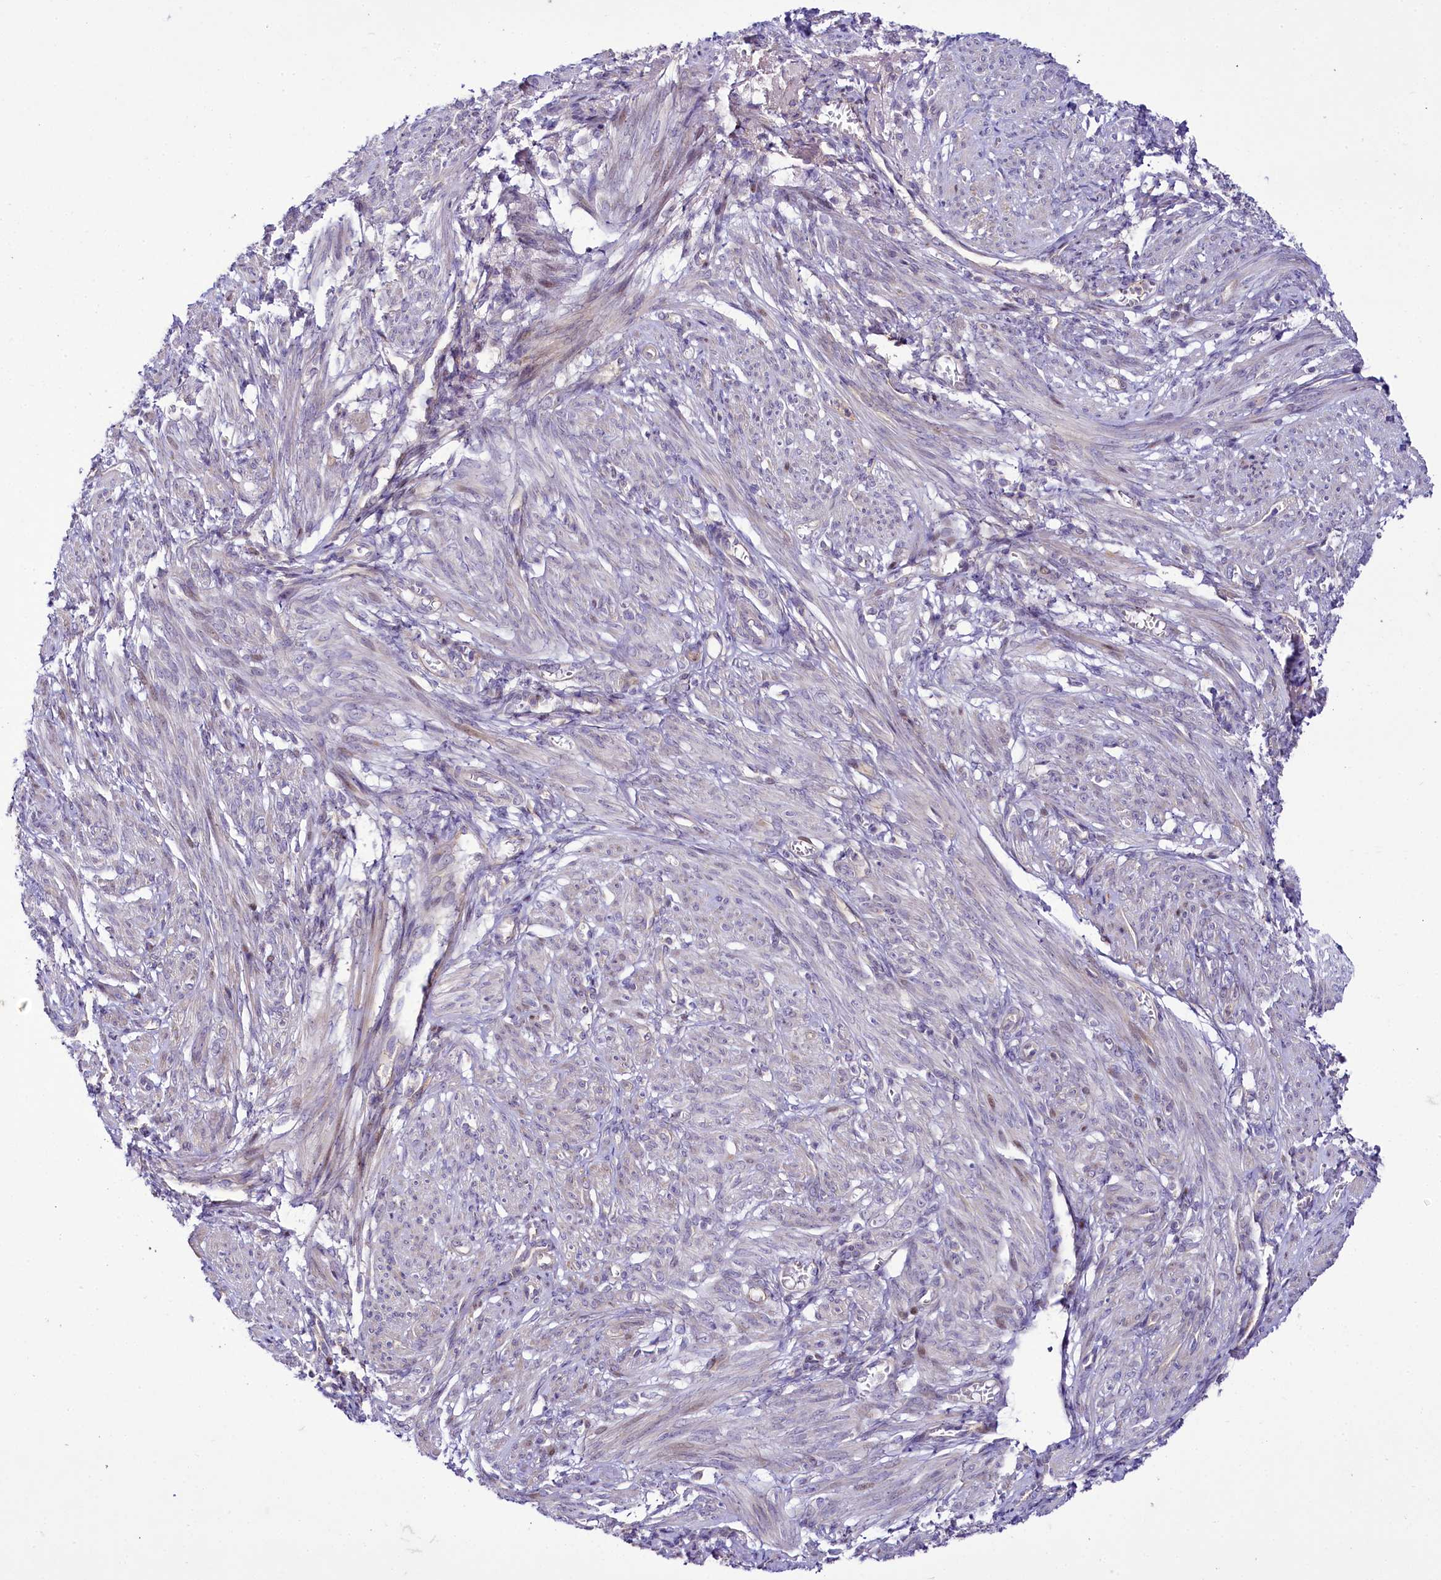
{"staining": {"intensity": "weak", "quantity": "<25%", "location": "nuclear"}, "tissue": "smooth muscle", "cell_type": "Smooth muscle cells", "image_type": "normal", "snomed": [{"axis": "morphology", "description": "Normal tissue, NOS"}, {"axis": "topography", "description": "Smooth muscle"}], "caption": "Immunohistochemical staining of unremarkable smooth muscle shows no significant positivity in smooth muscle cells. The staining is performed using DAB brown chromogen with nuclei counter-stained in using hematoxylin.", "gene": "ZC3H12C", "patient": {"sex": "female", "age": 39}}